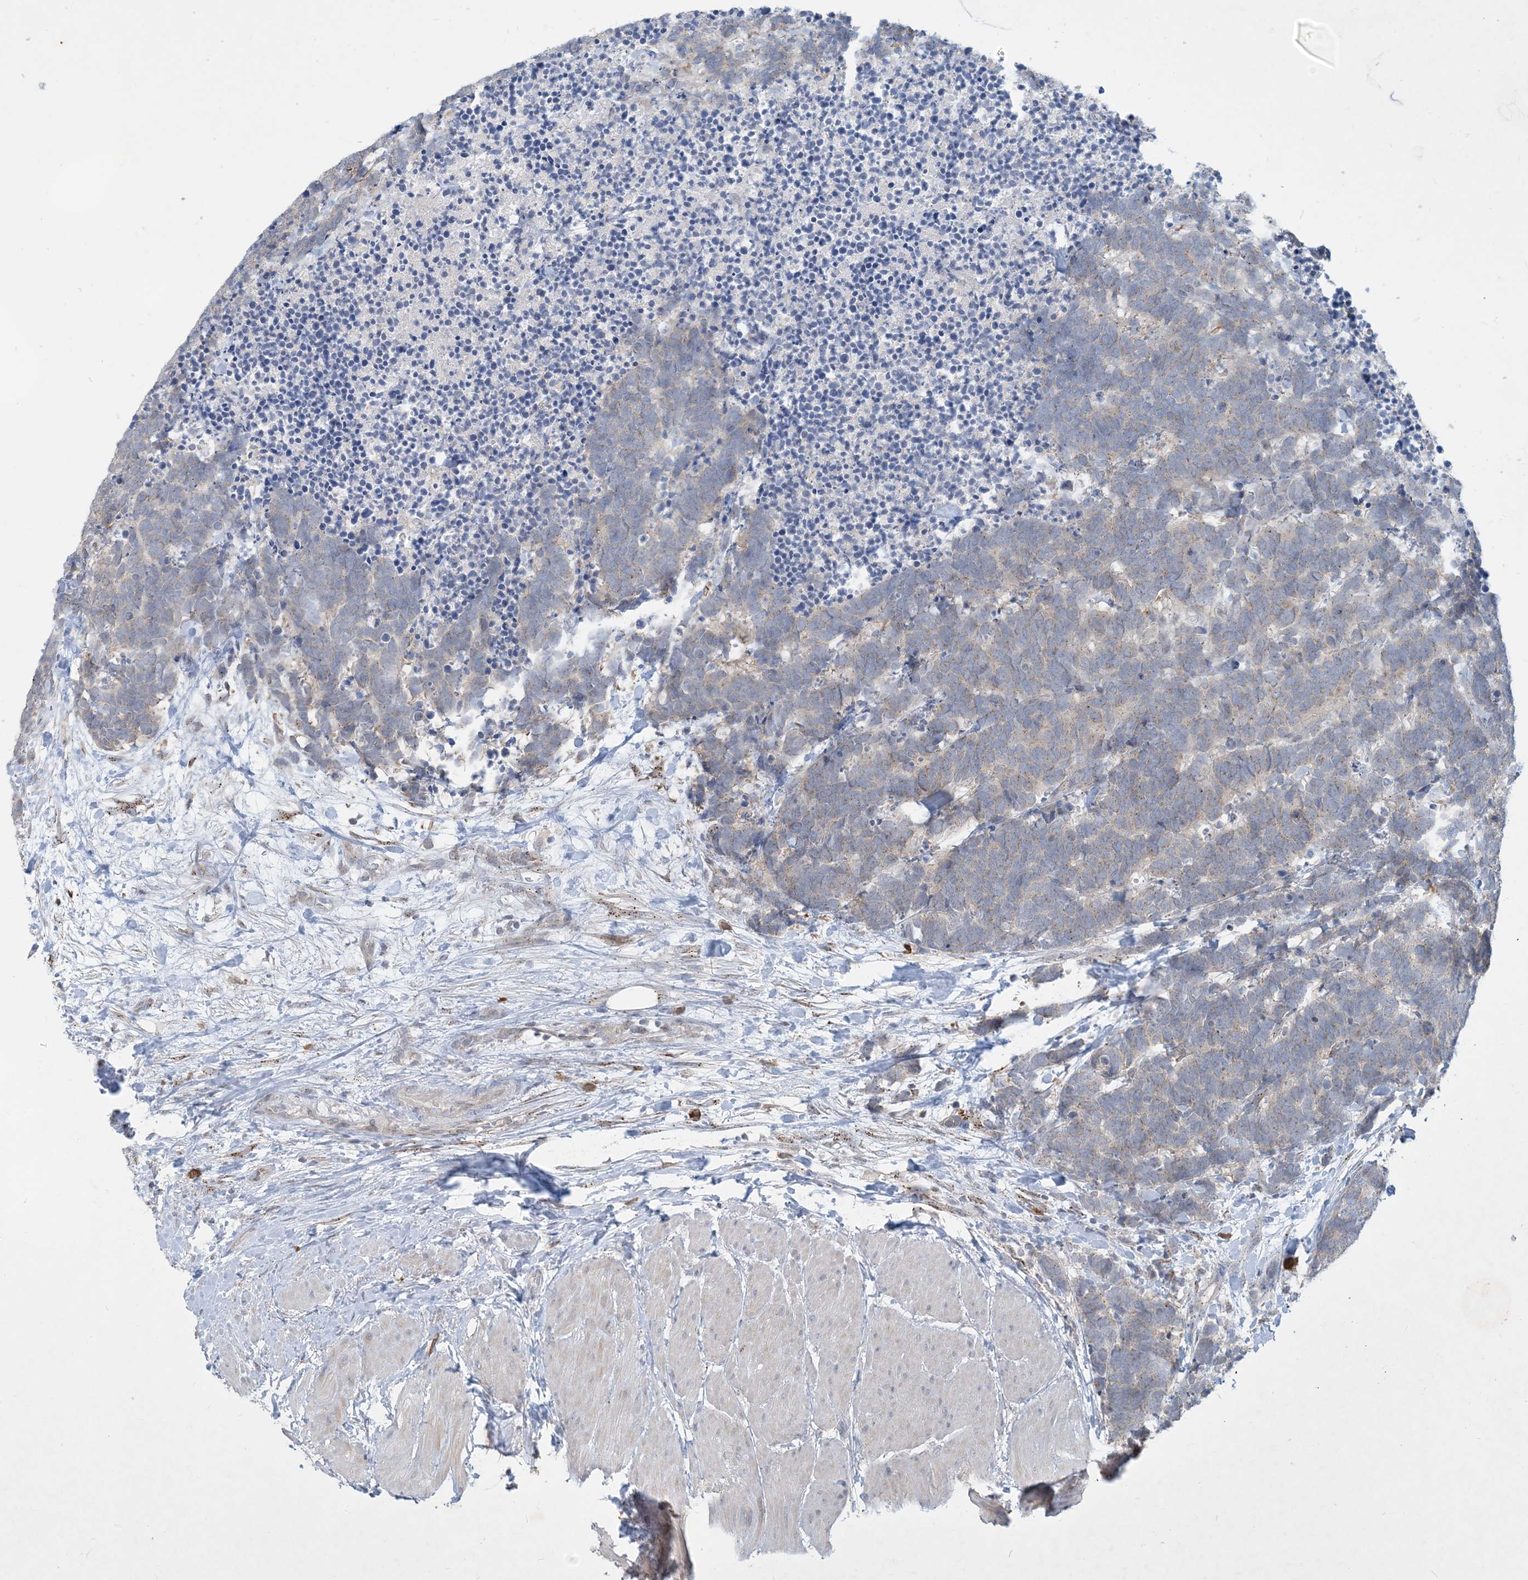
{"staining": {"intensity": "weak", "quantity": "25%-75%", "location": "cytoplasmic/membranous"}, "tissue": "carcinoid", "cell_type": "Tumor cells", "image_type": "cancer", "snomed": [{"axis": "morphology", "description": "Carcinoma, NOS"}, {"axis": "morphology", "description": "Carcinoid, malignant, NOS"}, {"axis": "topography", "description": "Urinary bladder"}], "caption": "There is low levels of weak cytoplasmic/membranous staining in tumor cells of carcinoid, as demonstrated by immunohistochemical staining (brown color).", "gene": "CCDC14", "patient": {"sex": "male", "age": 57}}